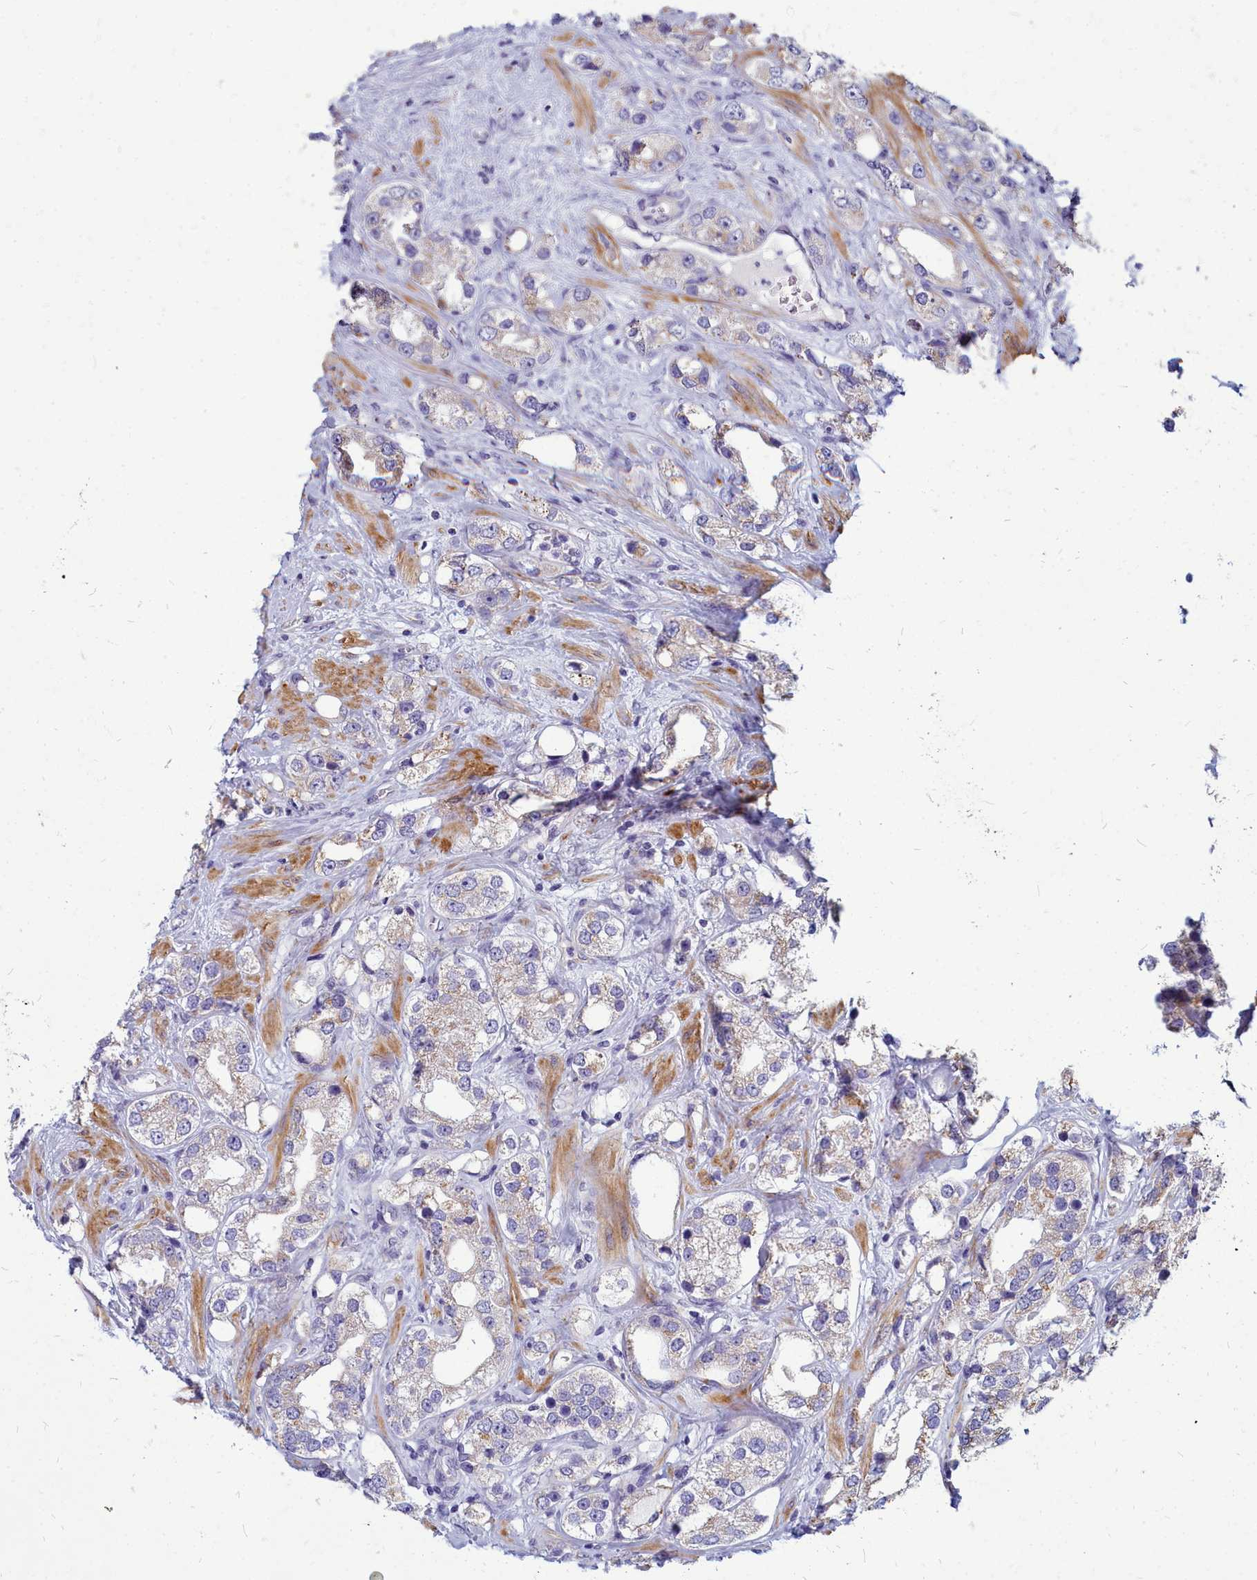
{"staining": {"intensity": "weak", "quantity": "25%-75%", "location": "cytoplasmic/membranous"}, "tissue": "prostate cancer", "cell_type": "Tumor cells", "image_type": "cancer", "snomed": [{"axis": "morphology", "description": "Adenocarcinoma, NOS"}, {"axis": "topography", "description": "Prostate"}], "caption": "Immunohistochemical staining of human prostate cancer (adenocarcinoma) shows weak cytoplasmic/membranous protein positivity in about 25%-75% of tumor cells.", "gene": "SMPD4", "patient": {"sex": "male", "age": 79}}